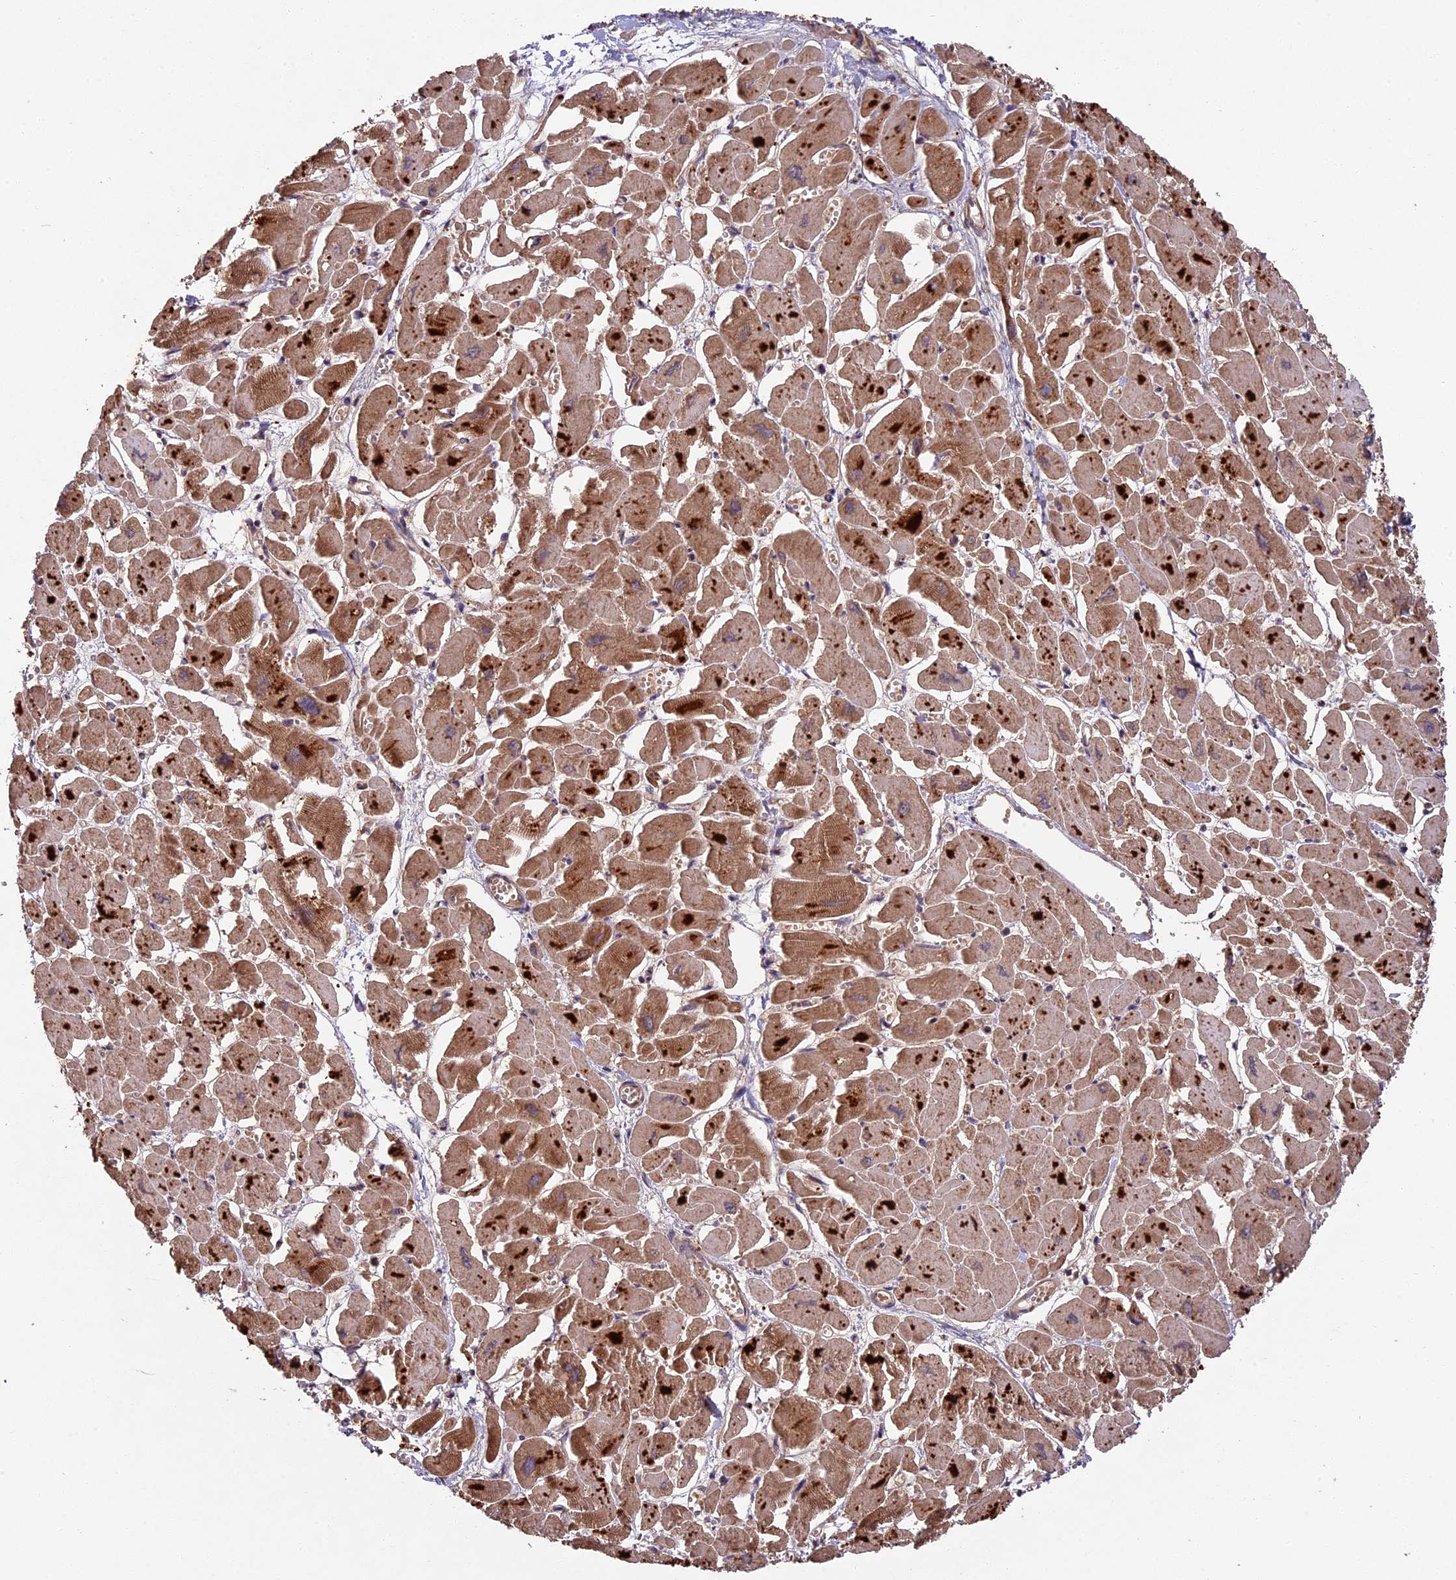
{"staining": {"intensity": "moderate", "quantity": ">75%", "location": "cytoplasmic/membranous"}, "tissue": "heart muscle", "cell_type": "Cardiomyocytes", "image_type": "normal", "snomed": [{"axis": "morphology", "description": "Normal tissue, NOS"}, {"axis": "topography", "description": "Heart"}], "caption": "Immunohistochemistry of normal human heart muscle shows medium levels of moderate cytoplasmic/membranous expression in approximately >75% of cardiomyocytes.", "gene": "CHAC1", "patient": {"sex": "male", "age": 54}}